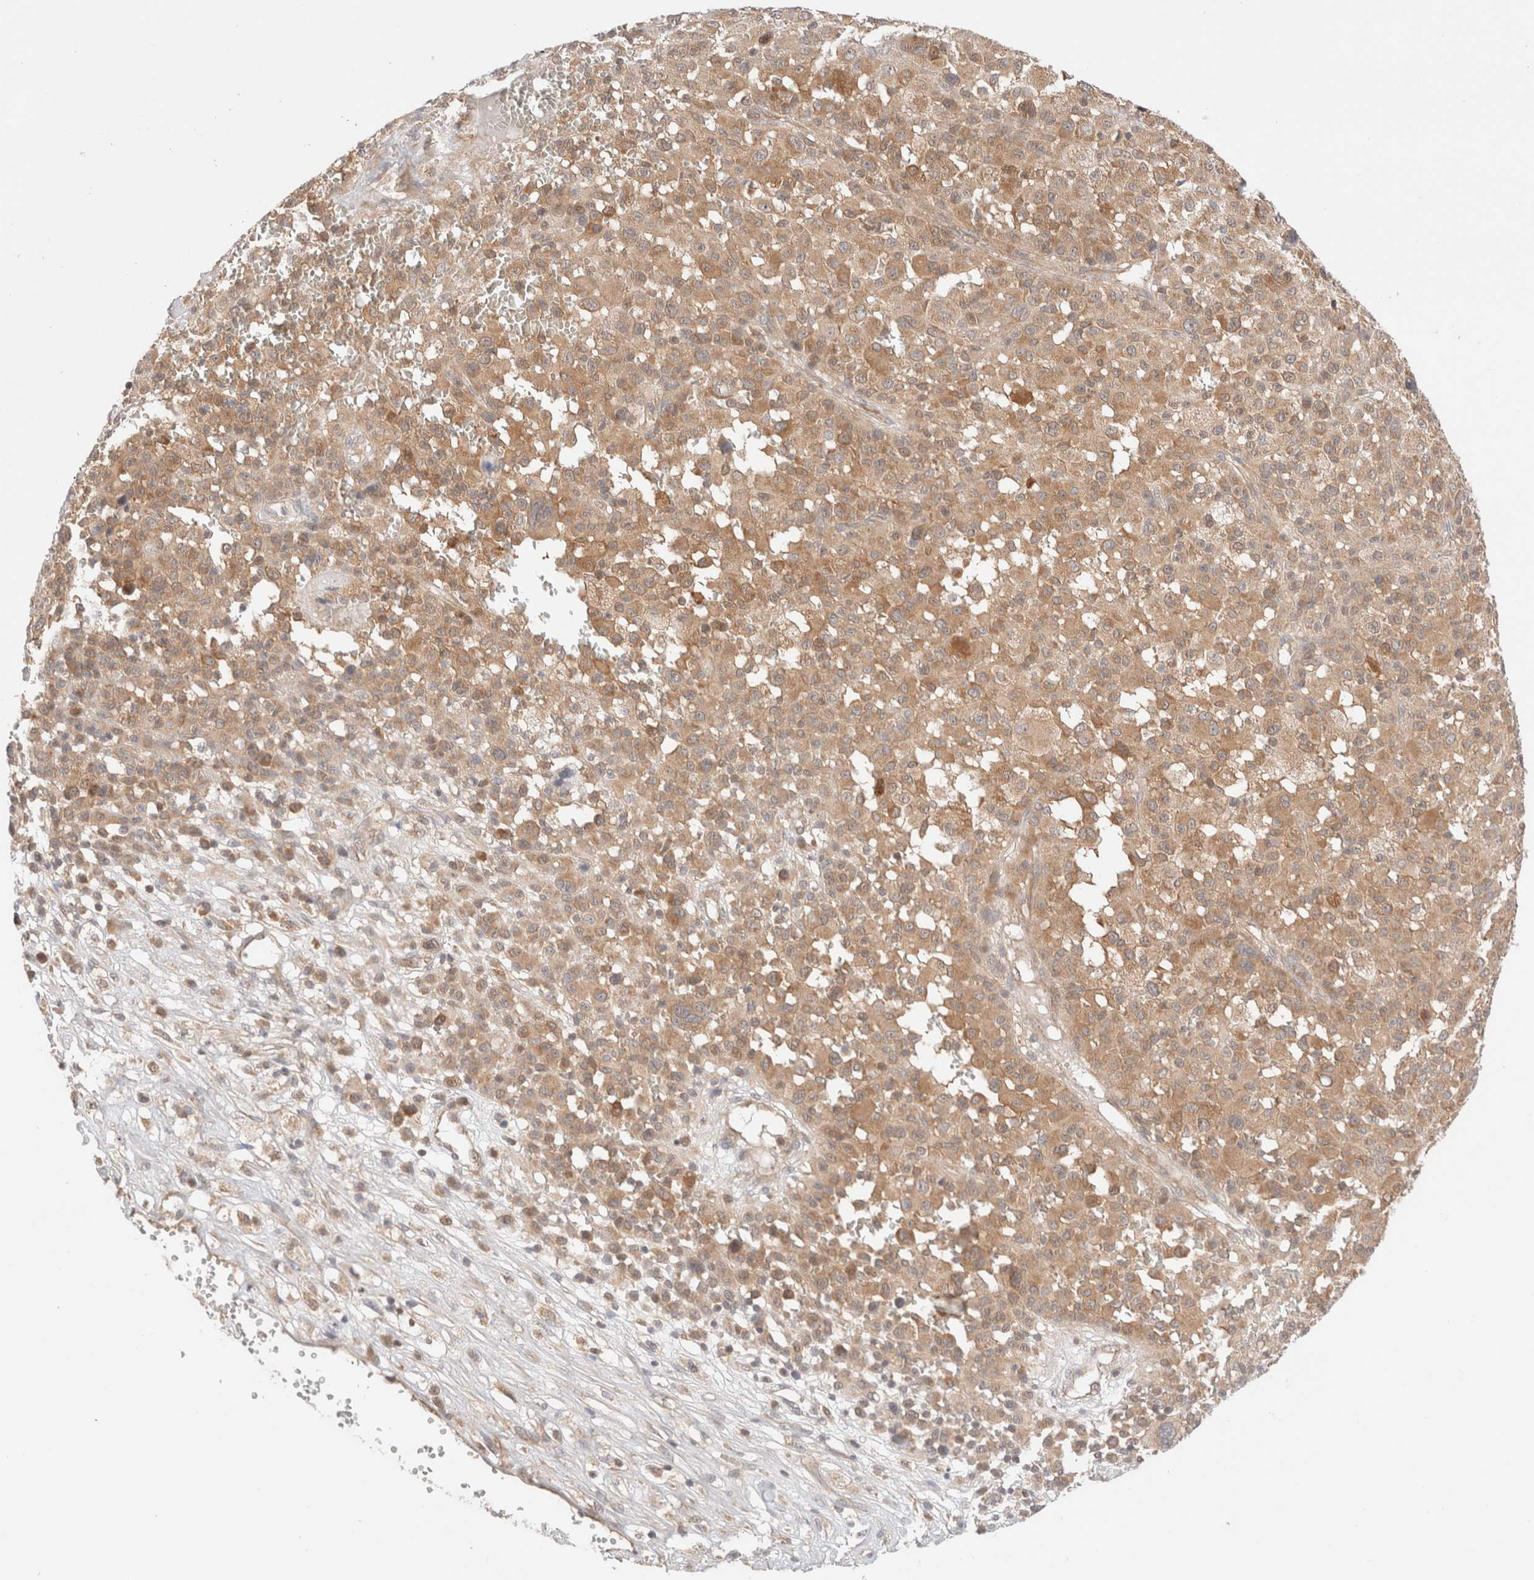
{"staining": {"intensity": "moderate", "quantity": ">75%", "location": "cytoplasmic/membranous"}, "tissue": "melanoma", "cell_type": "Tumor cells", "image_type": "cancer", "snomed": [{"axis": "morphology", "description": "Malignant melanoma, Metastatic site"}, {"axis": "topography", "description": "Skin"}], "caption": "IHC histopathology image of neoplastic tissue: melanoma stained using IHC displays medium levels of moderate protein expression localized specifically in the cytoplasmic/membranous of tumor cells, appearing as a cytoplasmic/membranous brown color.", "gene": "XKR4", "patient": {"sex": "female", "age": 74}}